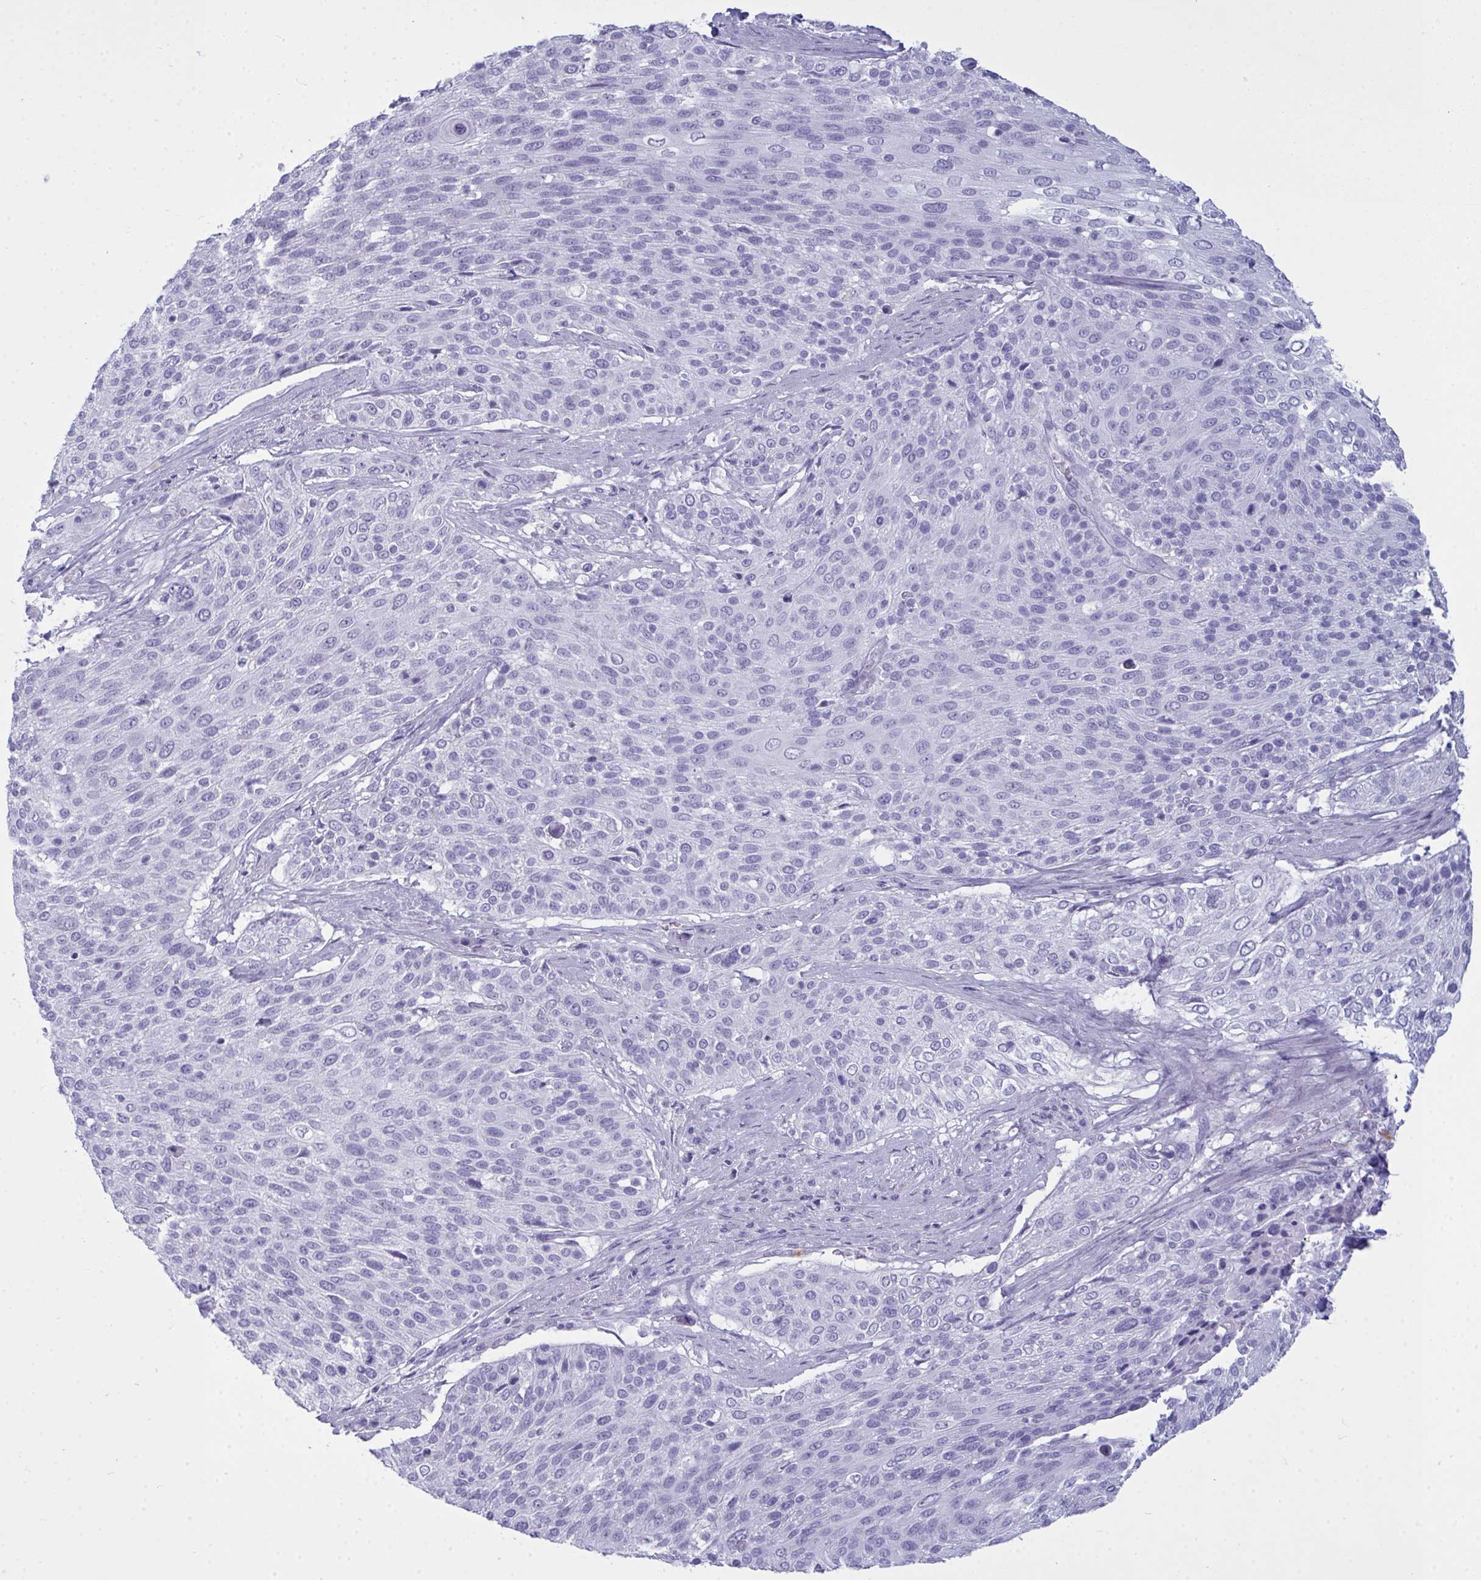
{"staining": {"intensity": "negative", "quantity": "none", "location": "none"}, "tissue": "cervical cancer", "cell_type": "Tumor cells", "image_type": "cancer", "snomed": [{"axis": "morphology", "description": "Squamous cell carcinoma, NOS"}, {"axis": "topography", "description": "Cervix"}], "caption": "Immunohistochemical staining of cervical squamous cell carcinoma demonstrates no significant positivity in tumor cells.", "gene": "SERPINB10", "patient": {"sex": "female", "age": 31}}